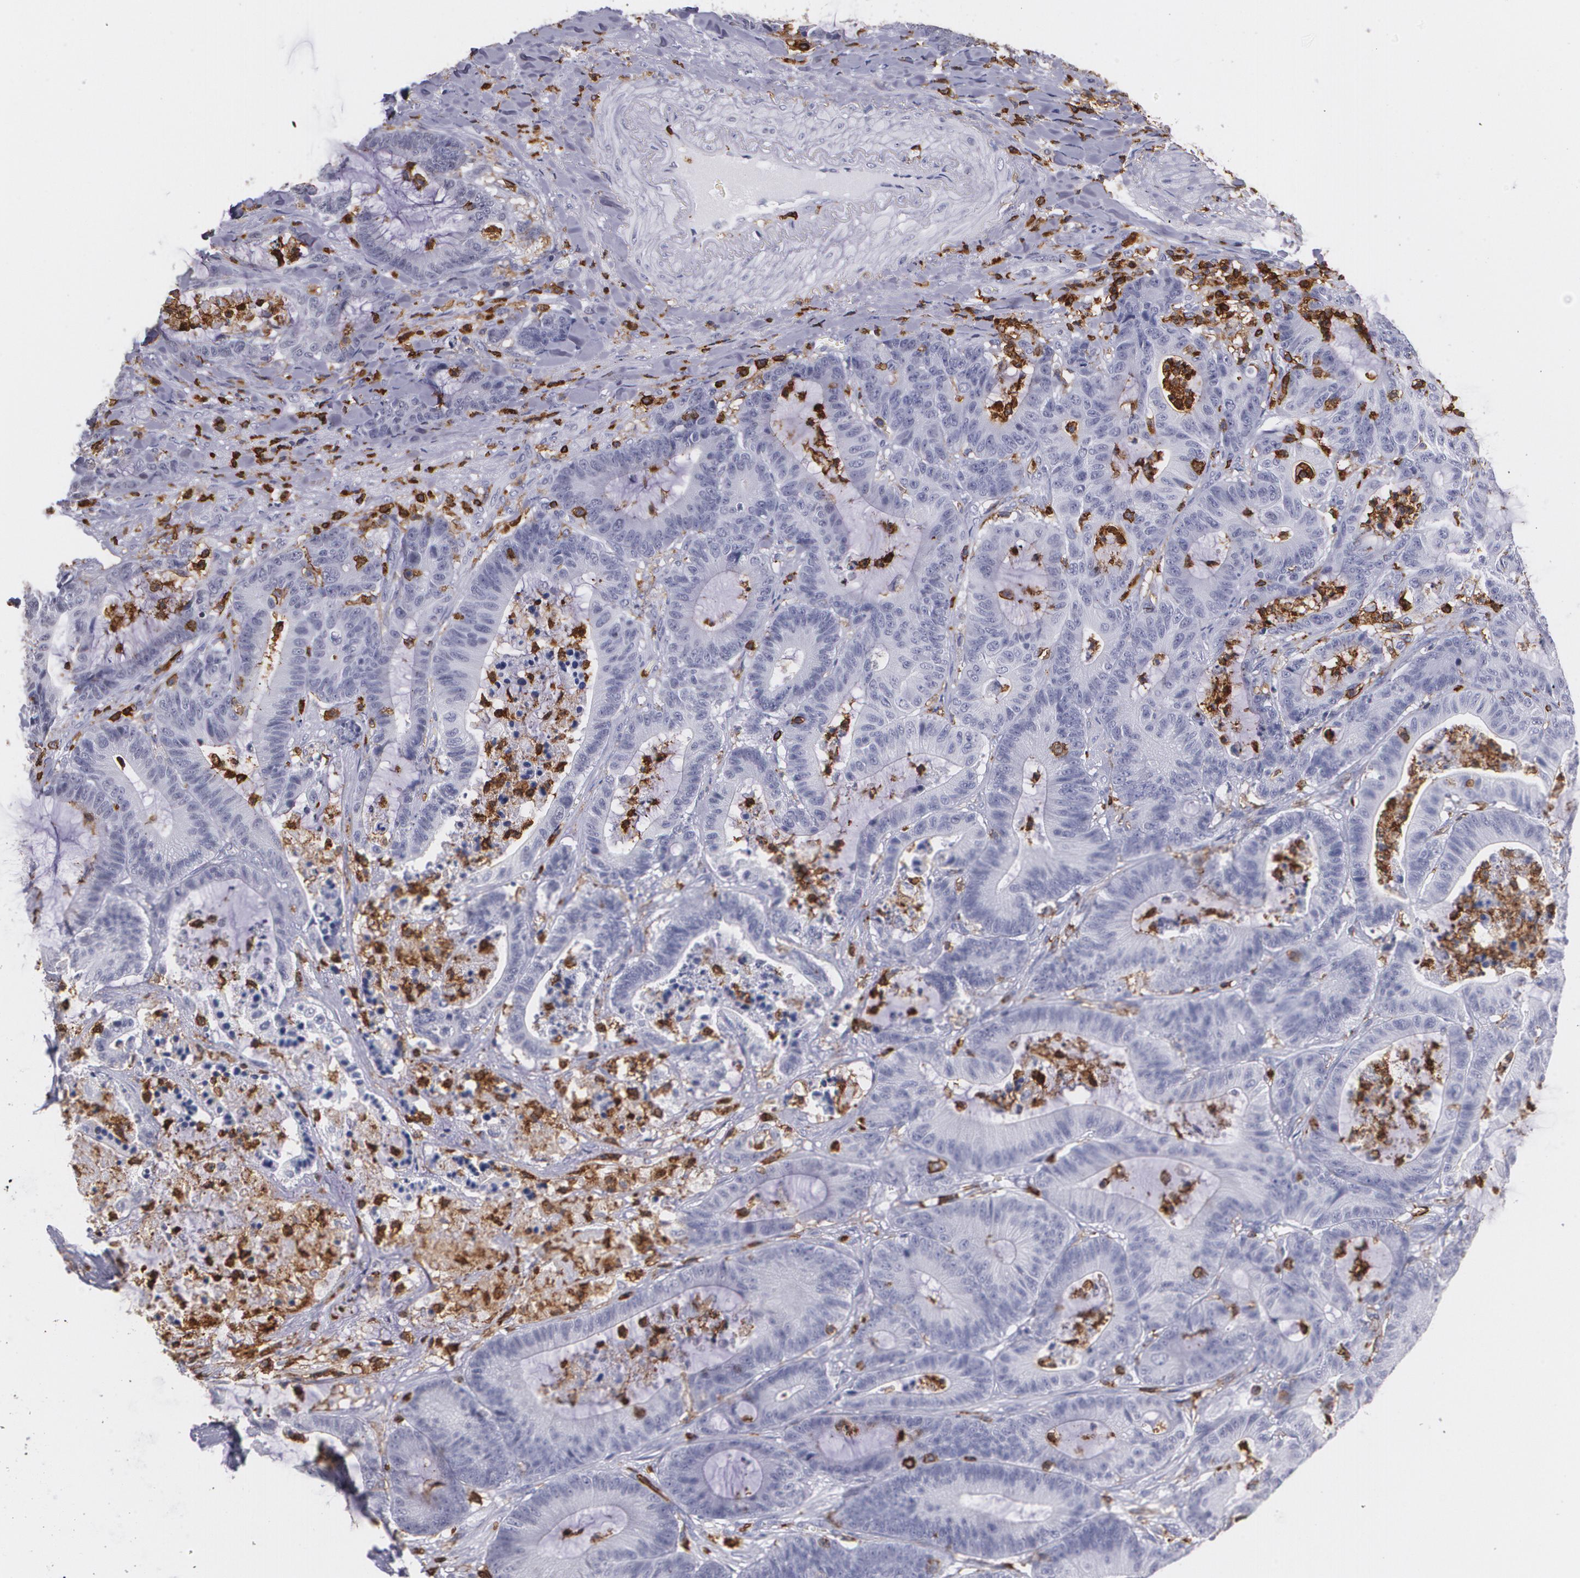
{"staining": {"intensity": "negative", "quantity": "none", "location": "none"}, "tissue": "colorectal cancer", "cell_type": "Tumor cells", "image_type": "cancer", "snomed": [{"axis": "morphology", "description": "Adenocarcinoma, NOS"}, {"axis": "topography", "description": "Colon"}], "caption": "An image of colorectal cancer stained for a protein exhibits no brown staining in tumor cells. (Brightfield microscopy of DAB immunohistochemistry at high magnification).", "gene": "PTPRC", "patient": {"sex": "female", "age": 84}}